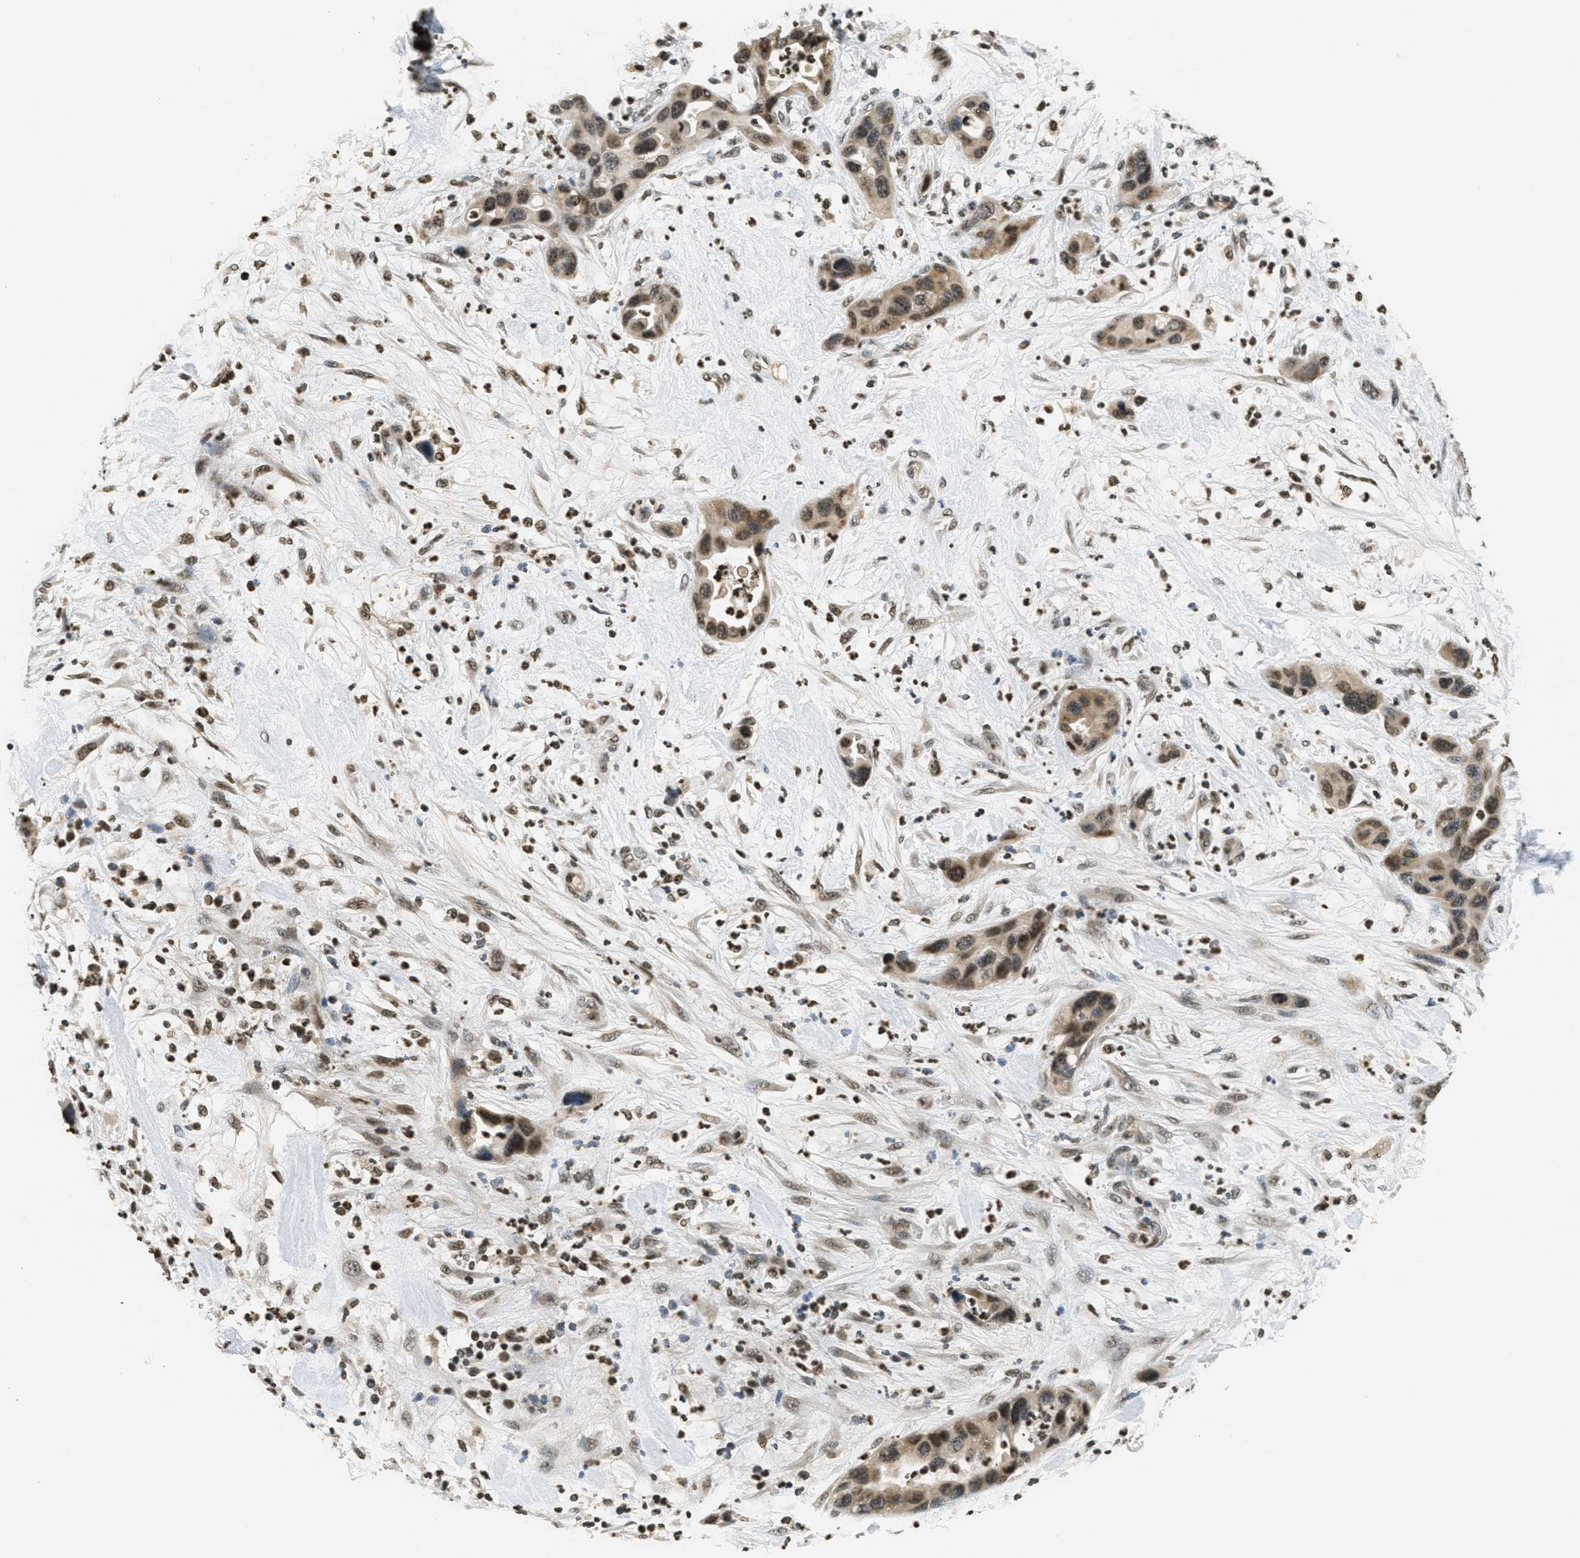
{"staining": {"intensity": "moderate", "quantity": ">75%", "location": "nuclear"}, "tissue": "pancreatic cancer", "cell_type": "Tumor cells", "image_type": "cancer", "snomed": [{"axis": "morphology", "description": "Adenocarcinoma, NOS"}, {"axis": "topography", "description": "Pancreas"}], "caption": "Immunohistochemical staining of pancreatic cancer (adenocarcinoma) exhibits medium levels of moderate nuclear protein positivity in about >75% of tumor cells. (brown staining indicates protein expression, while blue staining denotes nuclei).", "gene": "LDB2", "patient": {"sex": "female", "age": 71}}